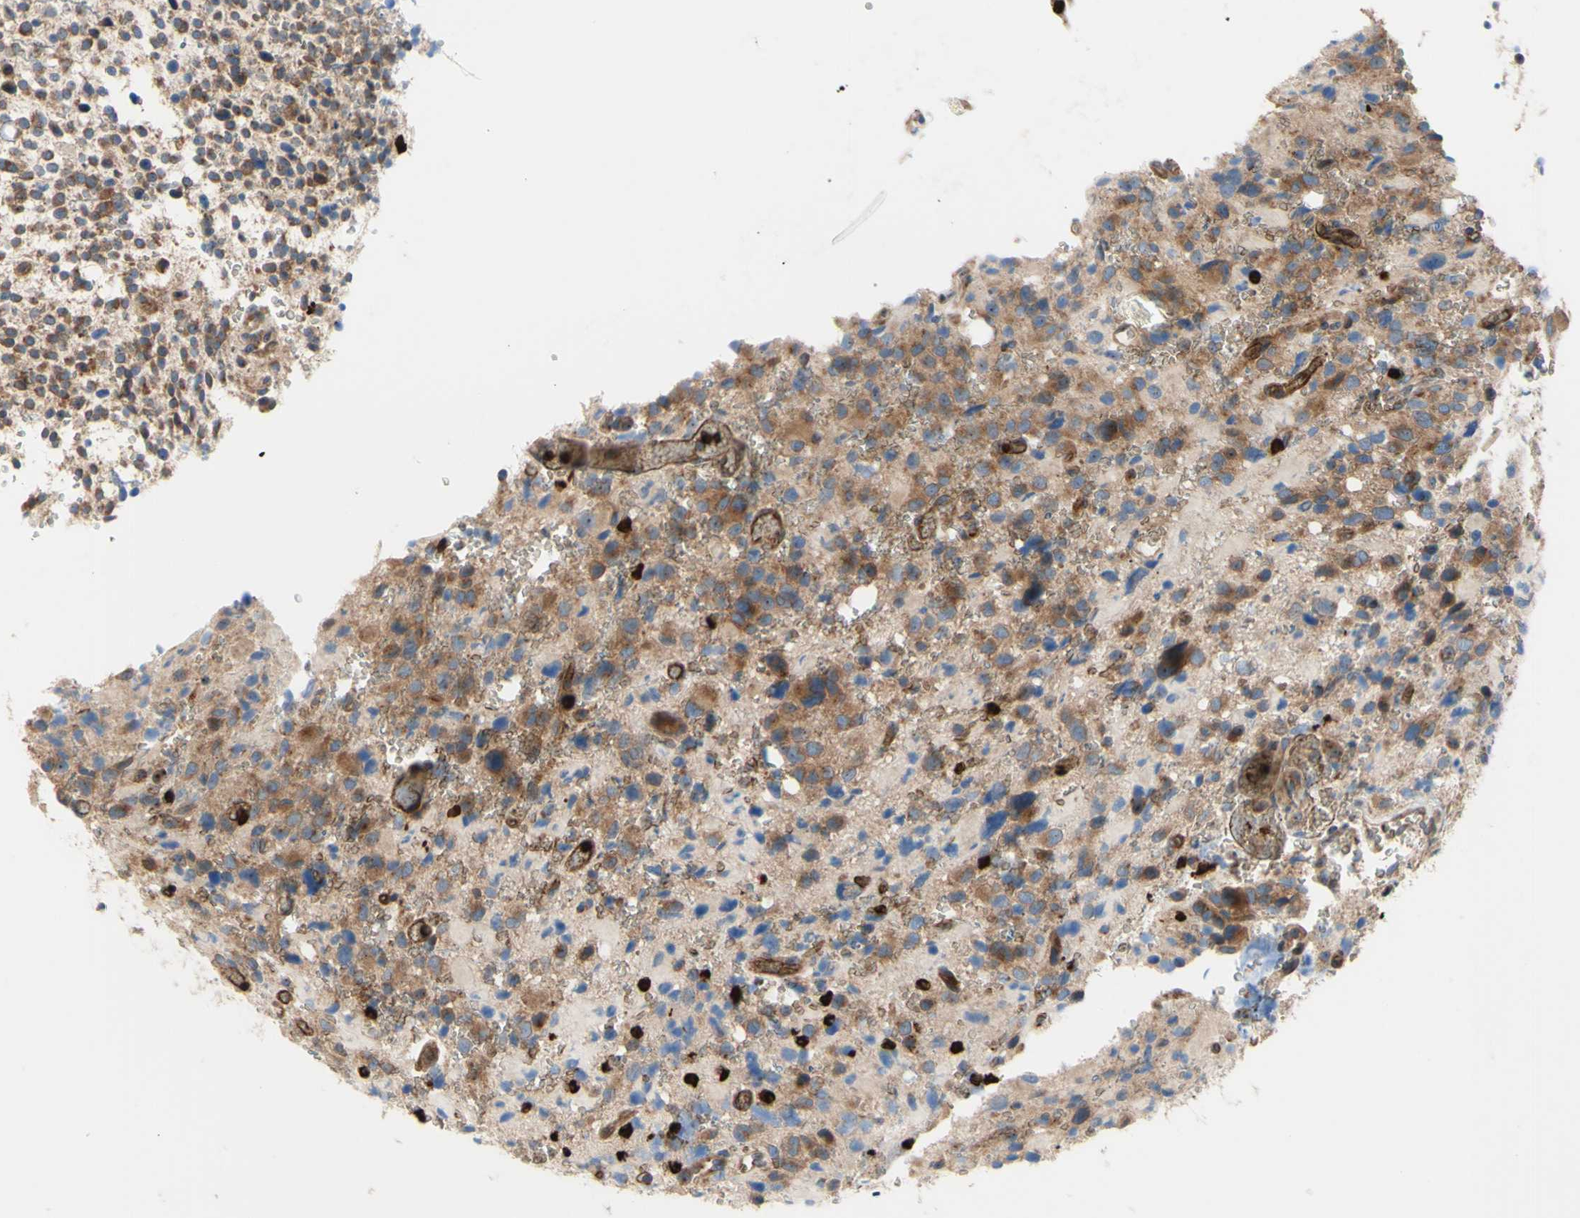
{"staining": {"intensity": "moderate", "quantity": "25%-75%", "location": "cytoplasmic/membranous"}, "tissue": "glioma", "cell_type": "Tumor cells", "image_type": "cancer", "snomed": [{"axis": "morphology", "description": "Glioma, malignant, High grade"}, {"axis": "topography", "description": "Brain"}], "caption": "Moderate cytoplasmic/membranous expression is identified in about 25%-75% of tumor cells in glioma. Ihc stains the protein in brown and the nuclei are stained blue.", "gene": "USP9X", "patient": {"sex": "male", "age": 48}}